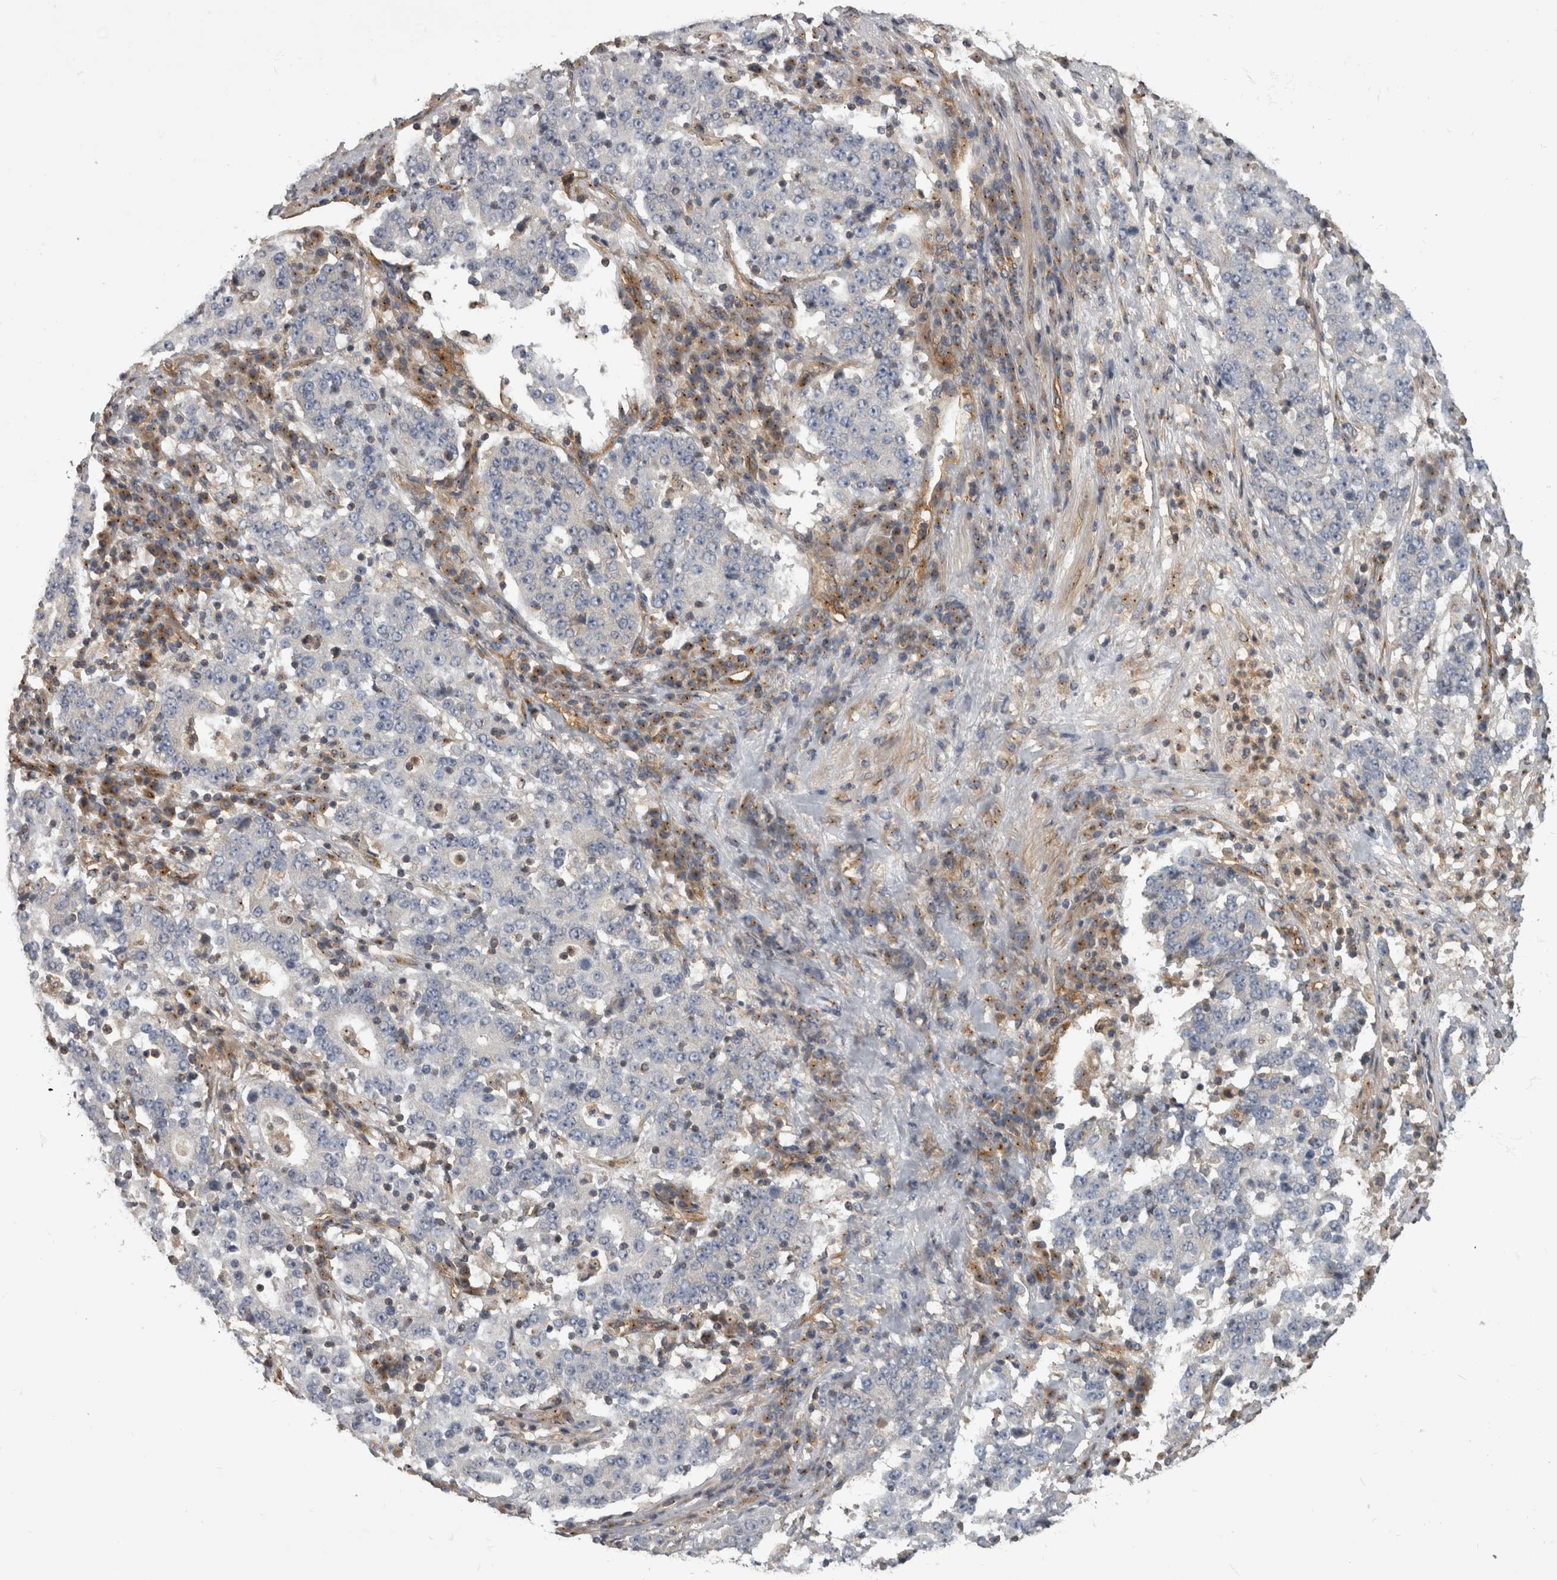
{"staining": {"intensity": "negative", "quantity": "none", "location": "none"}, "tissue": "stomach cancer", "cell_type": "Tumor cells", "image_type": "cancer", "snomed": [{"axis": "morphology", "description": "Adenocarcinoma, NOS"}, {"axis": "topography", "description": "Stomach"}], "caption": "The IHC histopathology image has no significant expression in tumor cells of stomach cancer tissue.", "gene": "HOOK3", "patient": {"sex": "male", "age": 59}}